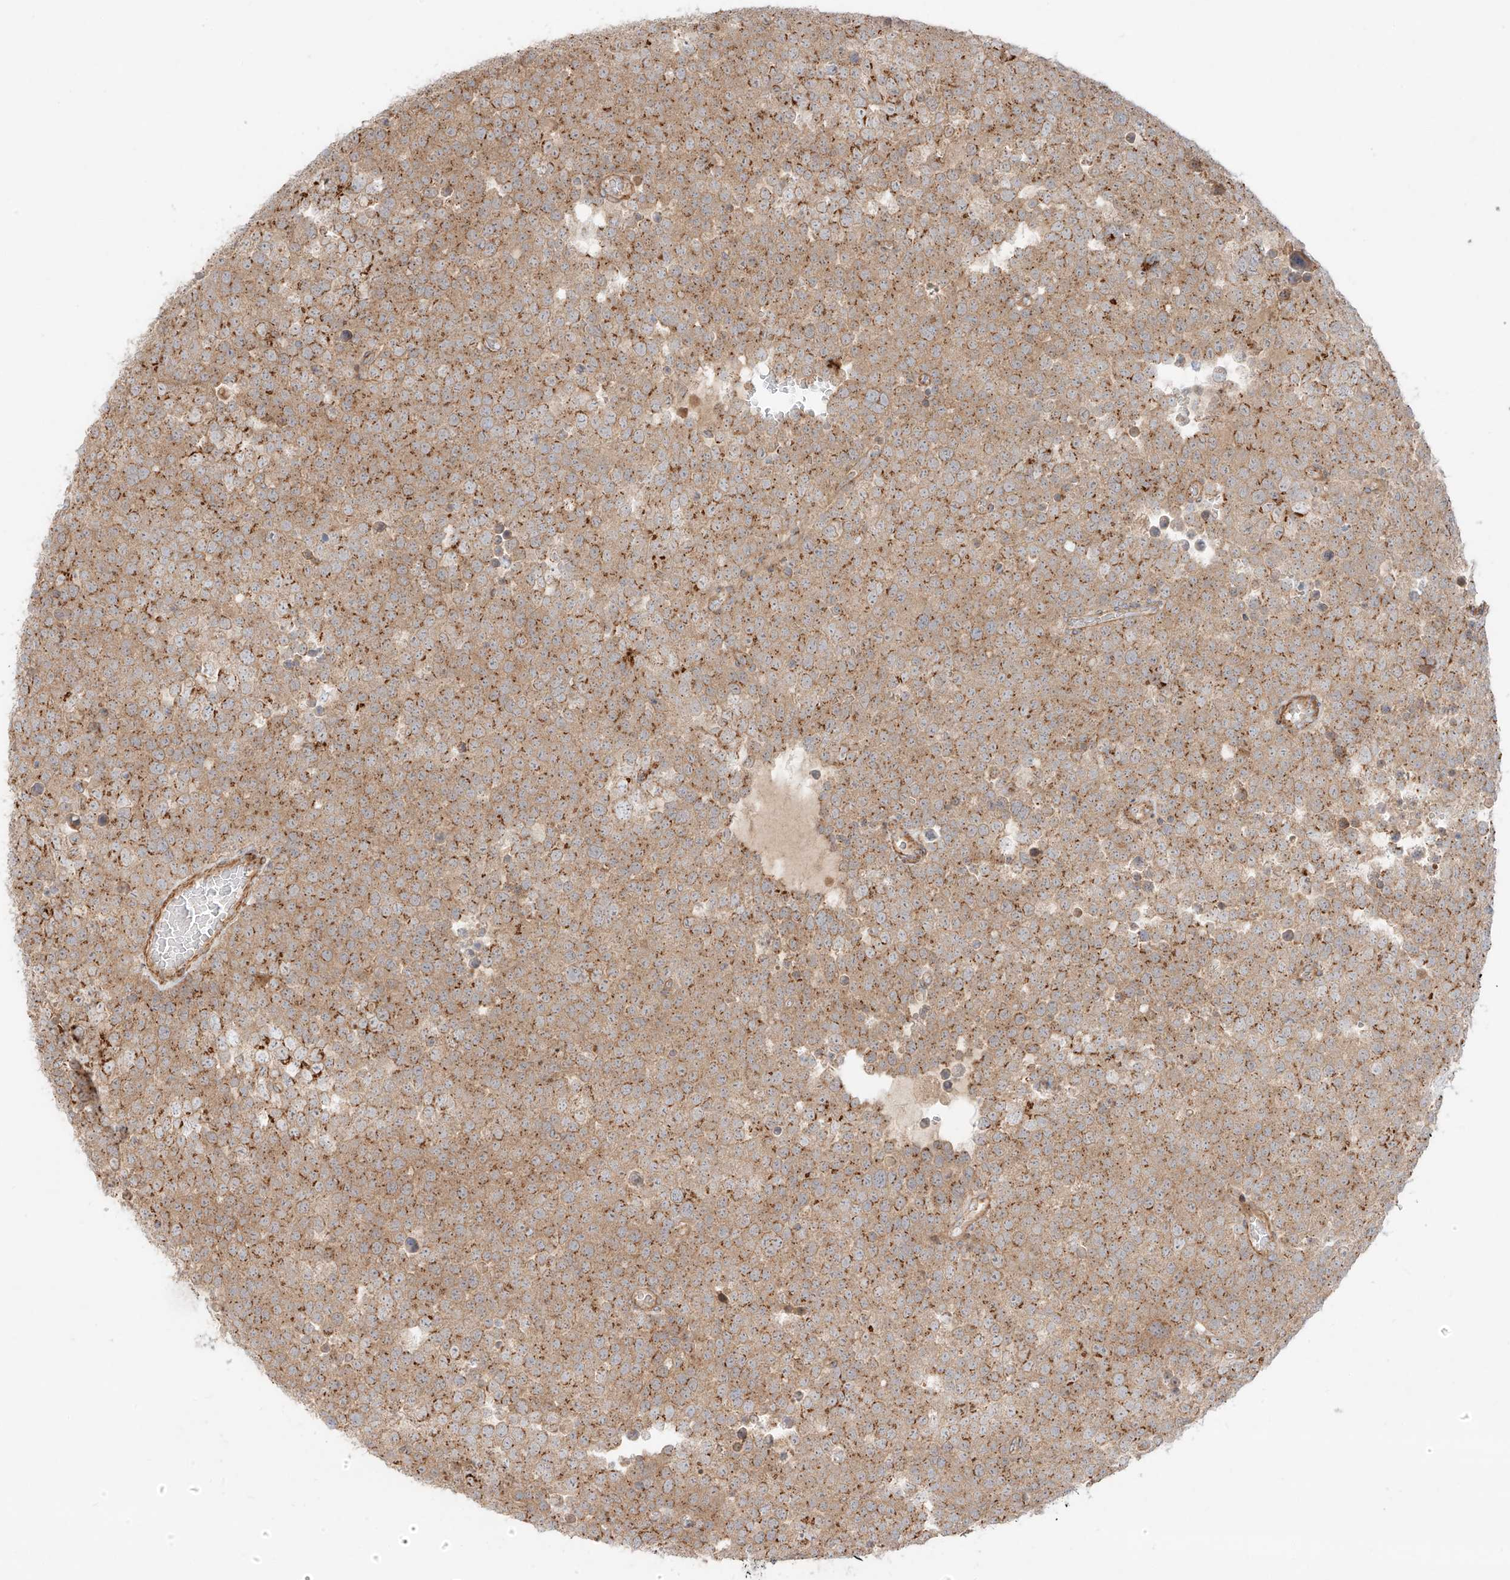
{"staining": {"intensity": "moderate", "quantity": ">75%", "location": "cytoplasmic/membranous"}, "tissue": "testis cancer", "cell_type": "Tumor cells", "image_type": "cancer", "snomed": [{"axis": "morphology", "description": "Seminoma, NOS"}, {"axis": "topography", "description": "Testis"}], "caption": "A medium amount of moderate cytoplasmic/membranous expression is identified in about >75% of tumor cells in testis cancer (seminoma) tissue.", "gene": "ZNF287", "patient": {"sex": "male", "age": 71}}